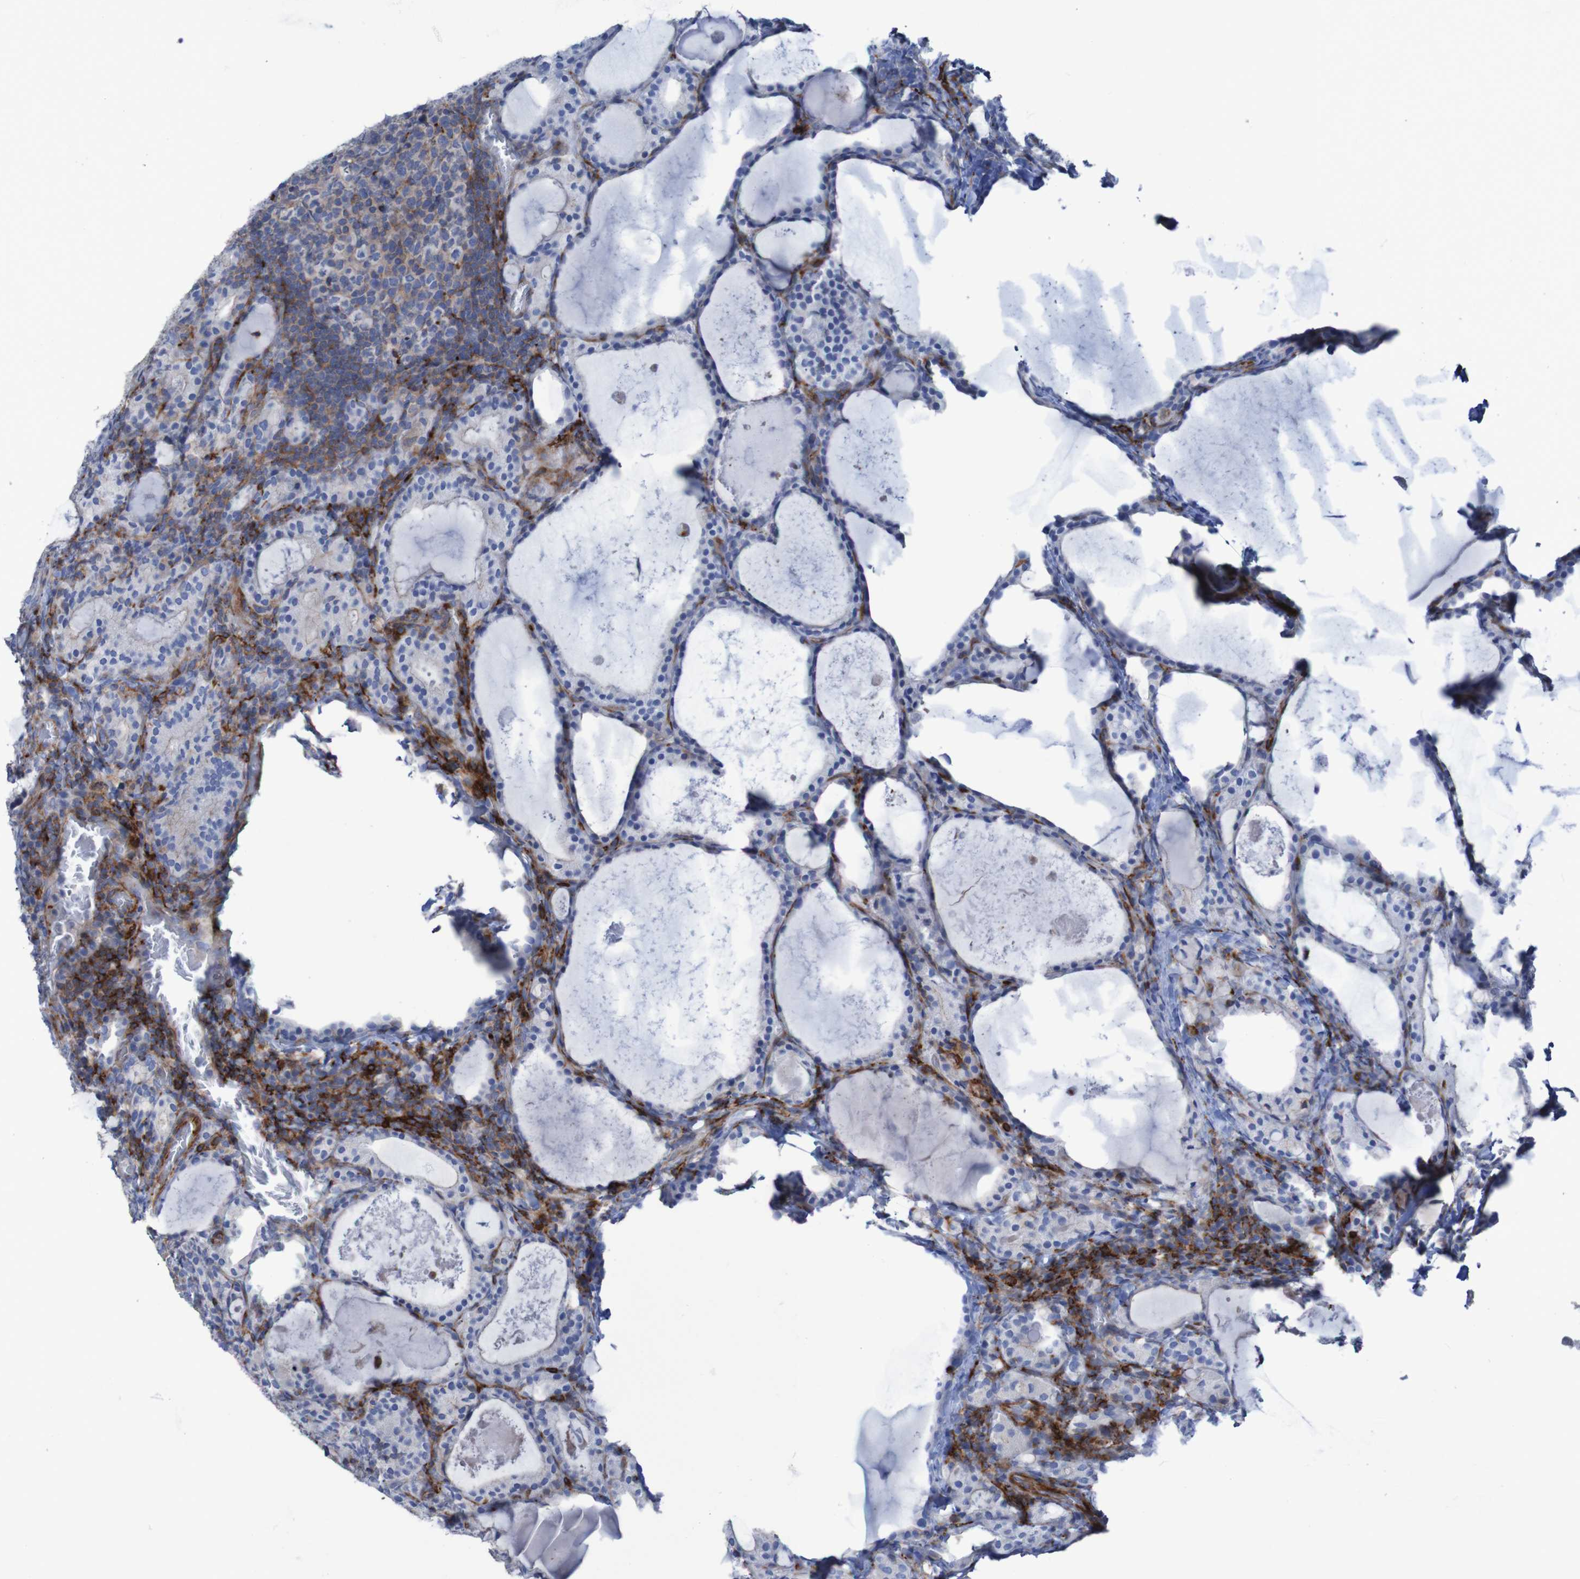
{"staining": {"intensity": "strong", "quantity": "25%-75%", "location": "cytoplasmic/membranous"}, "tissue": "thyroid cancer", "cell_type": "Tumor cells", "image_type": "cancer", "snomed": [{"axis": "morphology", "description": "Papillary adenocarcinoma, NOS"}, {"axis": "topography", "description": "Thyroid gland"}], "caption": "Thyroid papillary adenocarcinoma stained for a protein demonstrates strong cytoplasmic/membranous positivity in tumor cells. Using DAB (brown) and hematoxylin (blue) stains, captured at high magnification using brightfield microscopy.", "gene": "RNF182", "patient": {"sex": "female", "age": 42}}